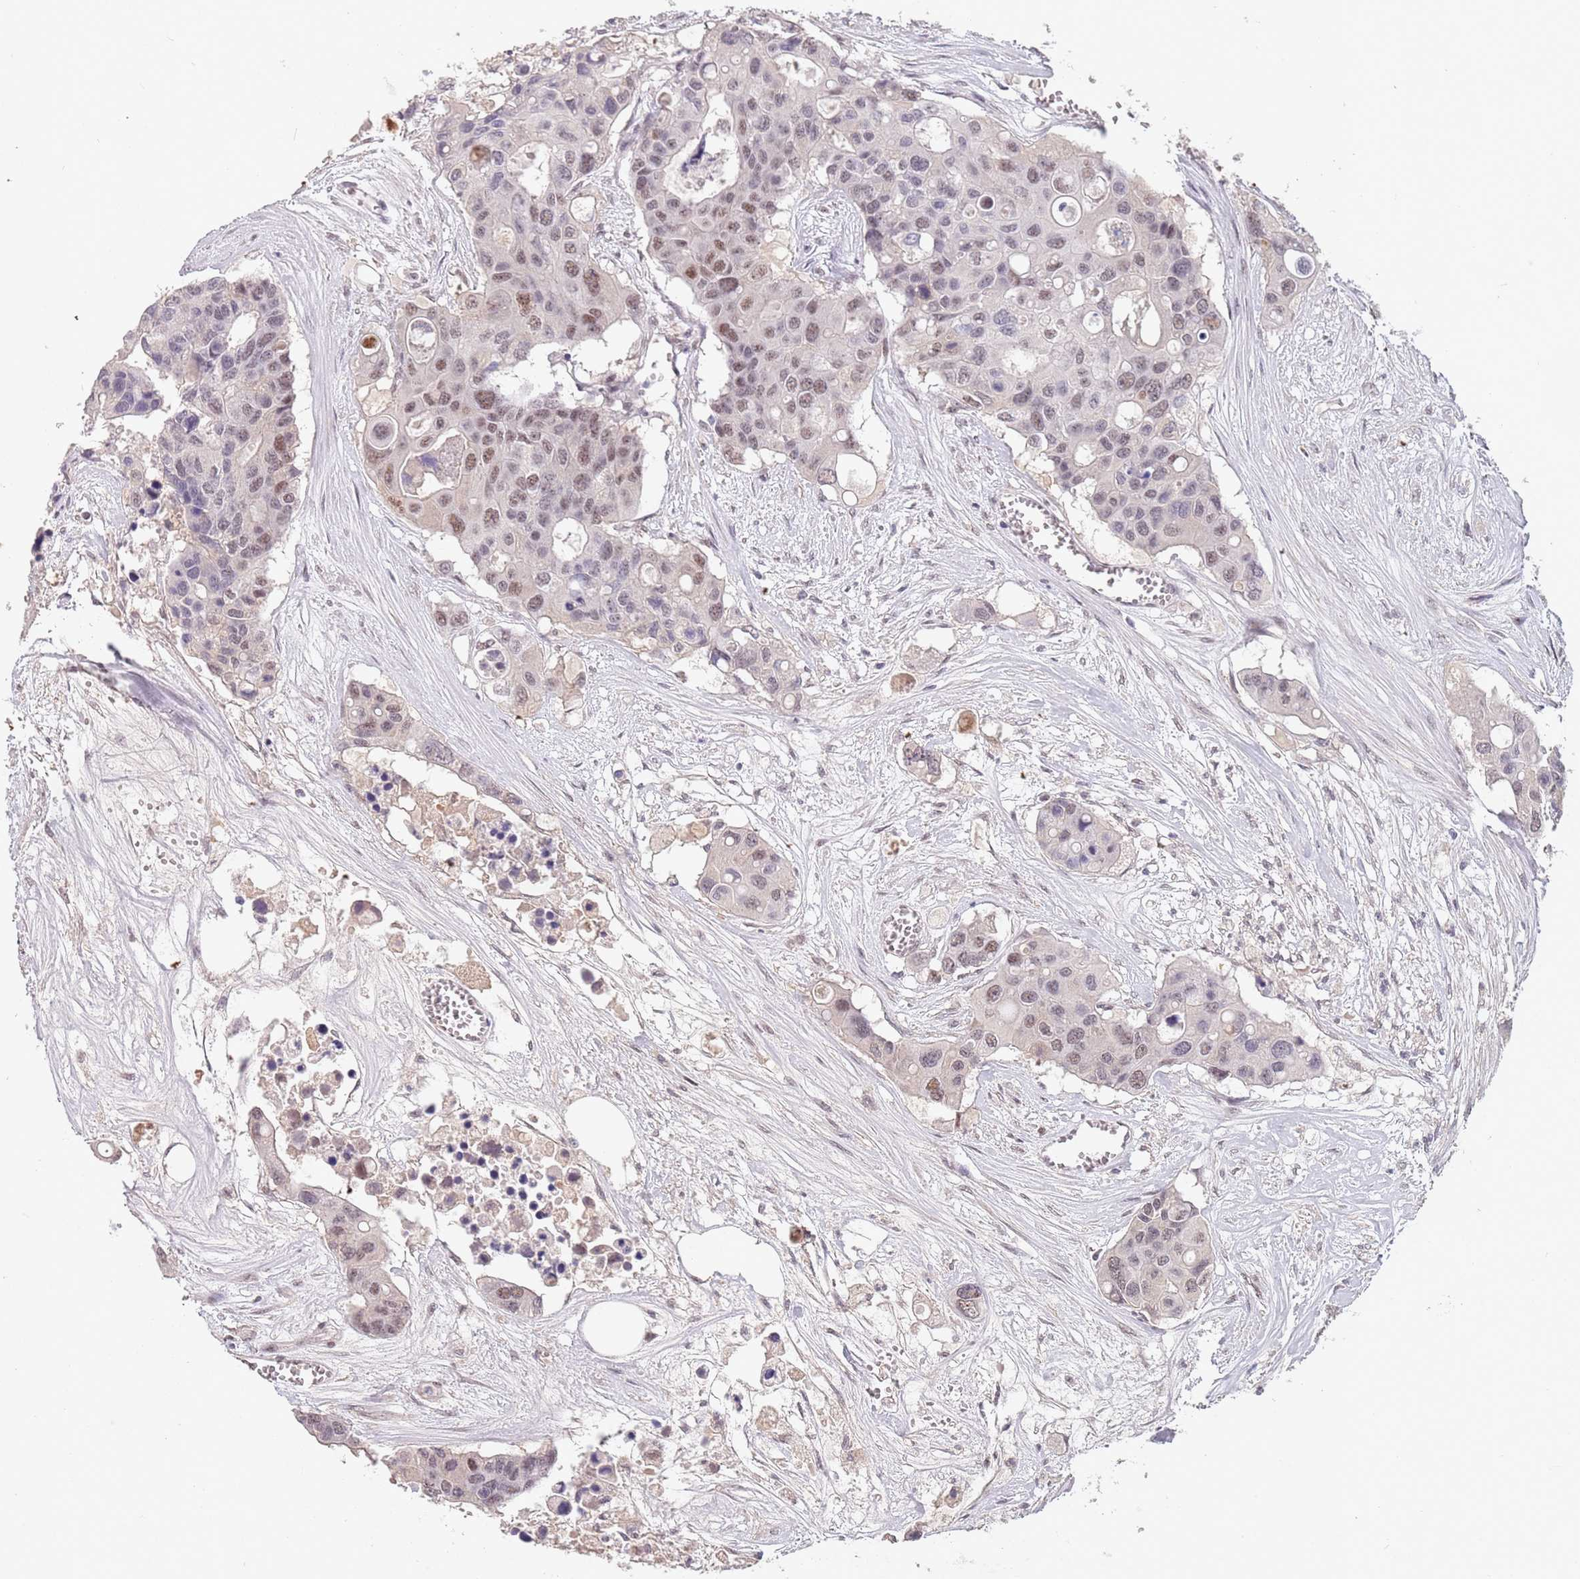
{"staining": {"intensity": "moderate", "quantity": "<25%", "location": "nuclear"}, "tissue": "colorectal cancer", "cell_type": "Tumor cells", "image_type": "cancer", "snomed": [{"axis": "morphology", "description": "Adenocarcinoma, NOS"}, {"axis": "topography", "description": "Colon"}], "caption": "High-magnification brightfield microscopy of colorectal adenocarcinoma stained with DAB (3,3'-diaminobenzidine) (brown) and counterstained with hematoxylin (blue). tumor cells exhibit moderate nuclear expression is present in about<25% of cells.", "gene": "CIZ1", "patient": {"sex": "male", "age": 77}}